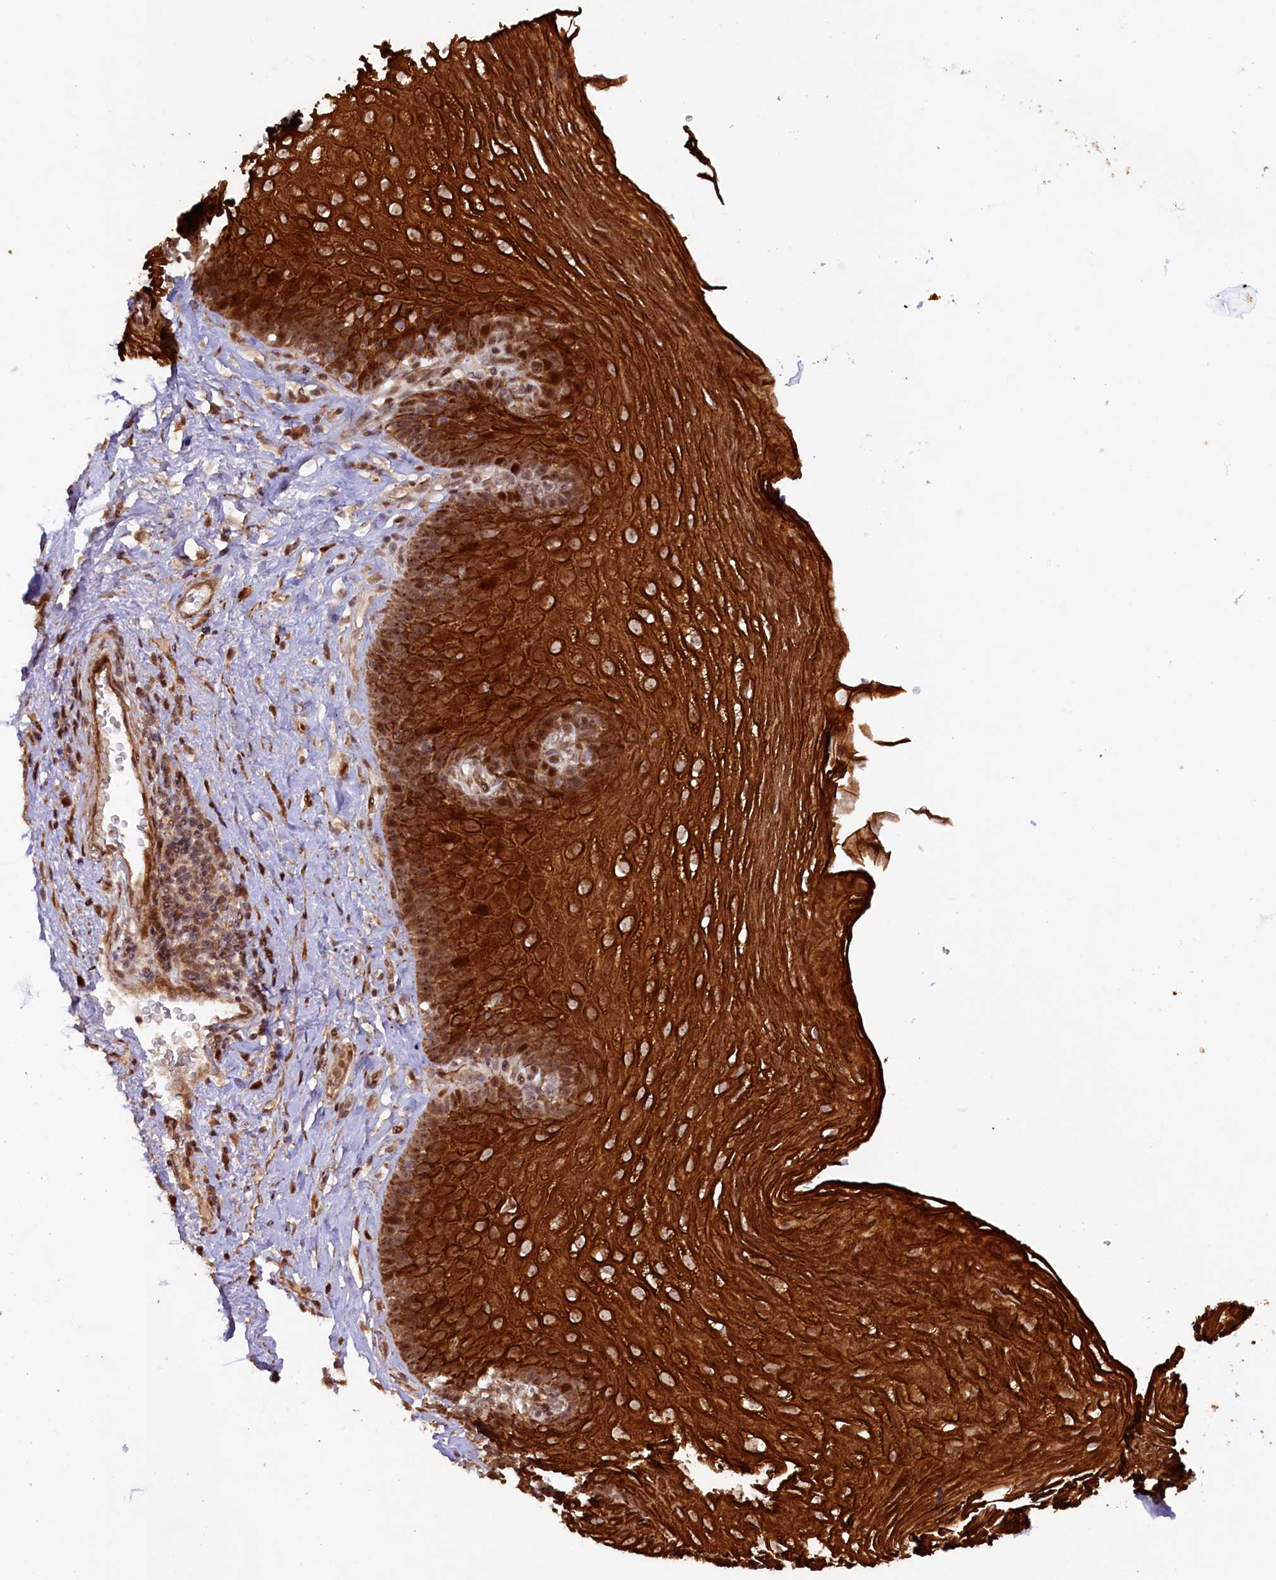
{"staining": {"intensity": "strong", "quantity": ">75%", "location": "cytoplasmic/membranous,nuclear"}, "tissue": "esophagus", "cell_type": "Squamous epithelial cells", "image_type": "normal", "snomed": [{"axis": "morphology", "description": "Normal tissue, NOS"}, {"axis": "topography", "description": "Esophagus"}], "caption": "Brown immunohistochemical staining in benign esophagus displays strong cytoplasmic/membranous,nuclear expression in approximately >75% of squamous epithelial cells.", "gene": "SHPRH", "patient": {"sex": "female", "age": 66}}